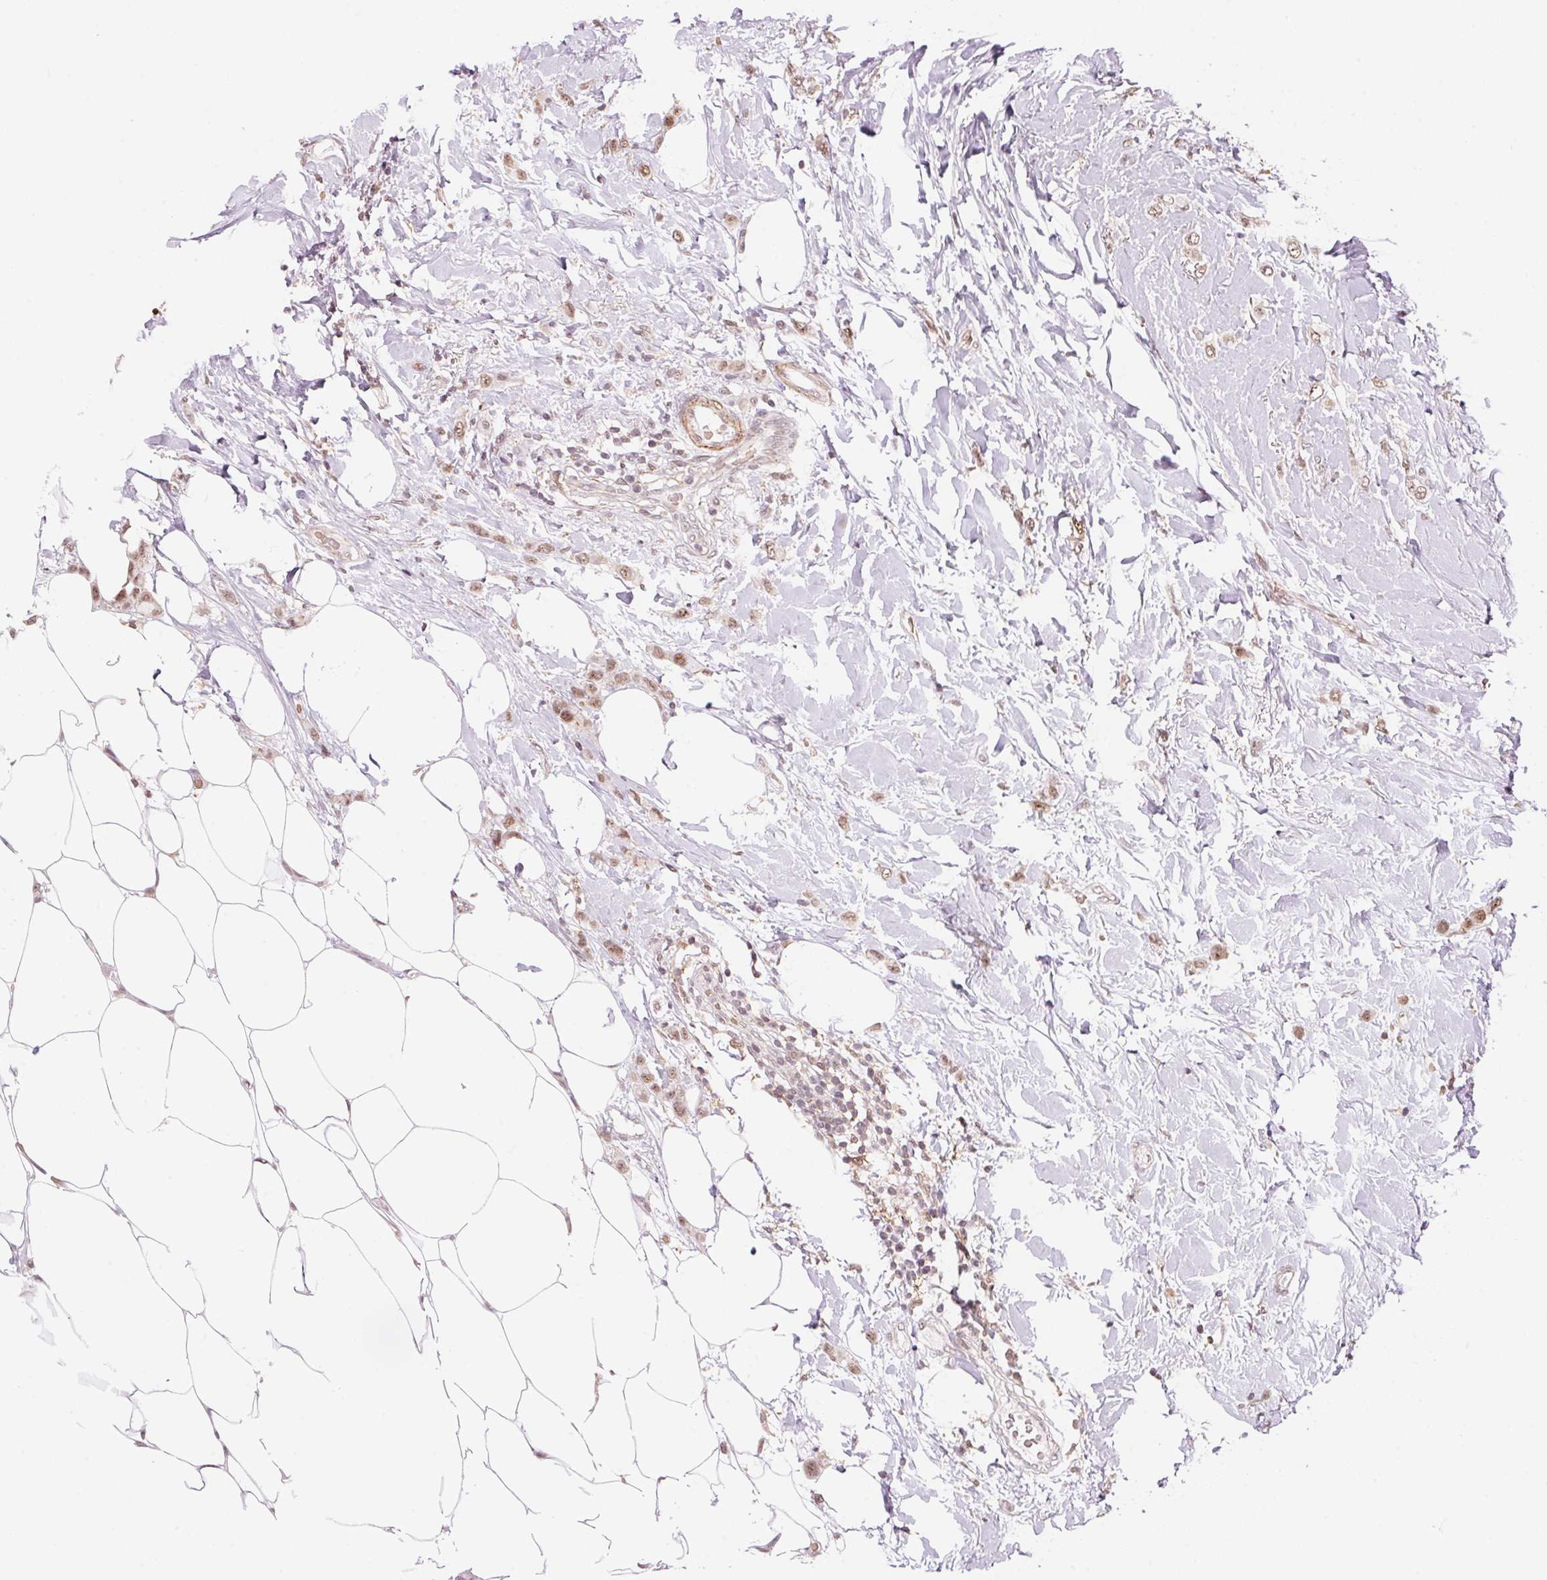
{"staining": {"intensity": "weak", "quantity": ">75%", "location": "nuclear"}, "tissue": "breast cancer", "cell_type": "Tumor cells", "image_type": "cancer", "snomed": [{"axis": "morphology", "description": "Lobular carcinoma"}, {"axis": "topography", "description": "Breast"}], "caption": "Breast lobular carcinoma stained with DAB IHC shows low levels of weak nuclear expression in about >75% of tumor cells.", "gene": "HNRNPDL", "patient": {"sex": "female", "age": 66}}